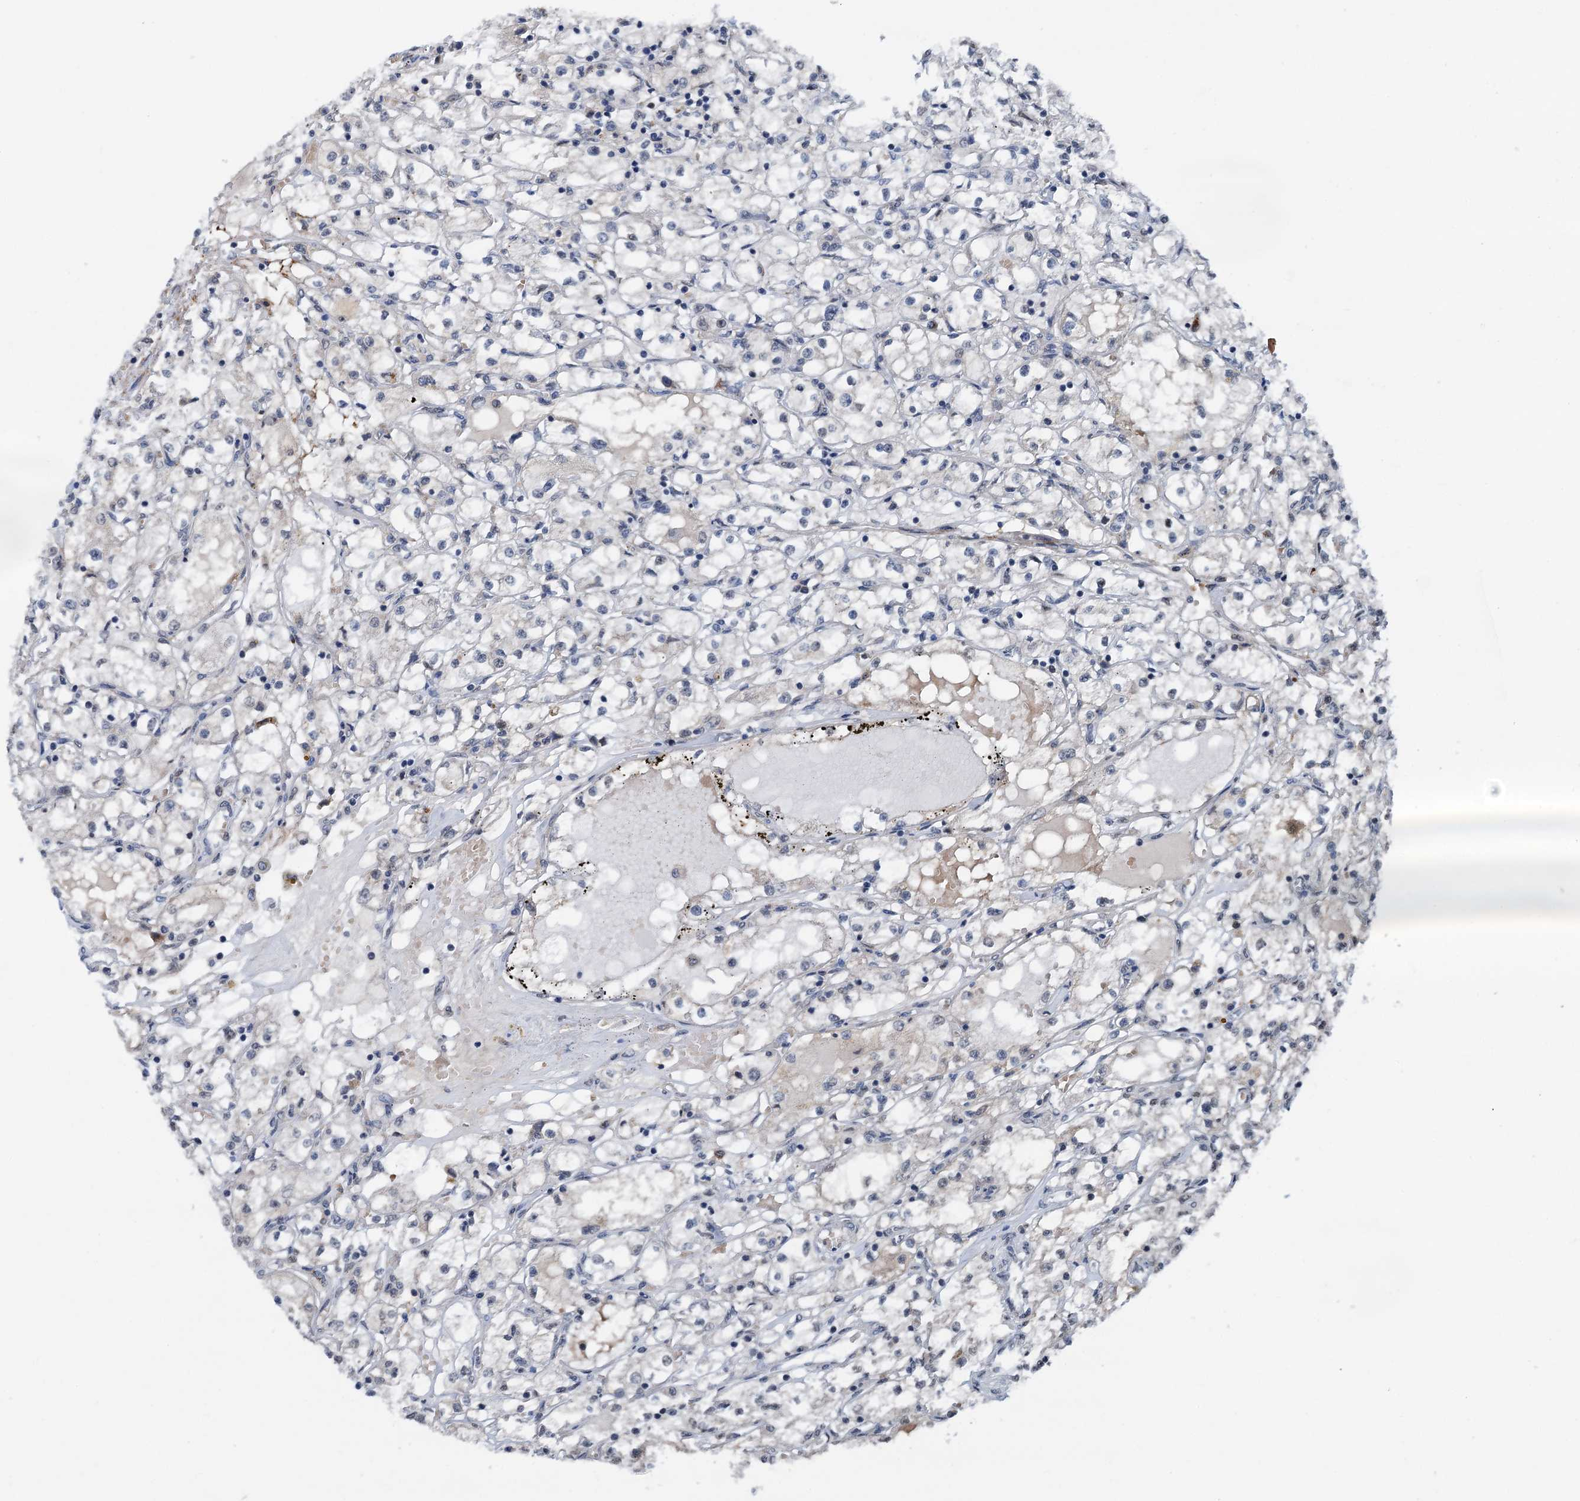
{"staining": {"intensity": "negative", "quantity": "none", "location": "none"}, "tissue": "renal cancer", "cell_type": "Tumor cells", "image_type": "cancer", "snomed": [{"axis": "morphology", "description": "Adenocarcinoma, NOS"}, {"axis": "topography", "description": "Kidney"}], "caption": "This image is of adenocarcinoma (renal) stained with immunohistochemistry to label a protein in brown with the nuclei are counter-stained blue. There is no positivity in tumor cells.", "gene": "SHLD1", "patient": {"sex": "male", "age": 56}}